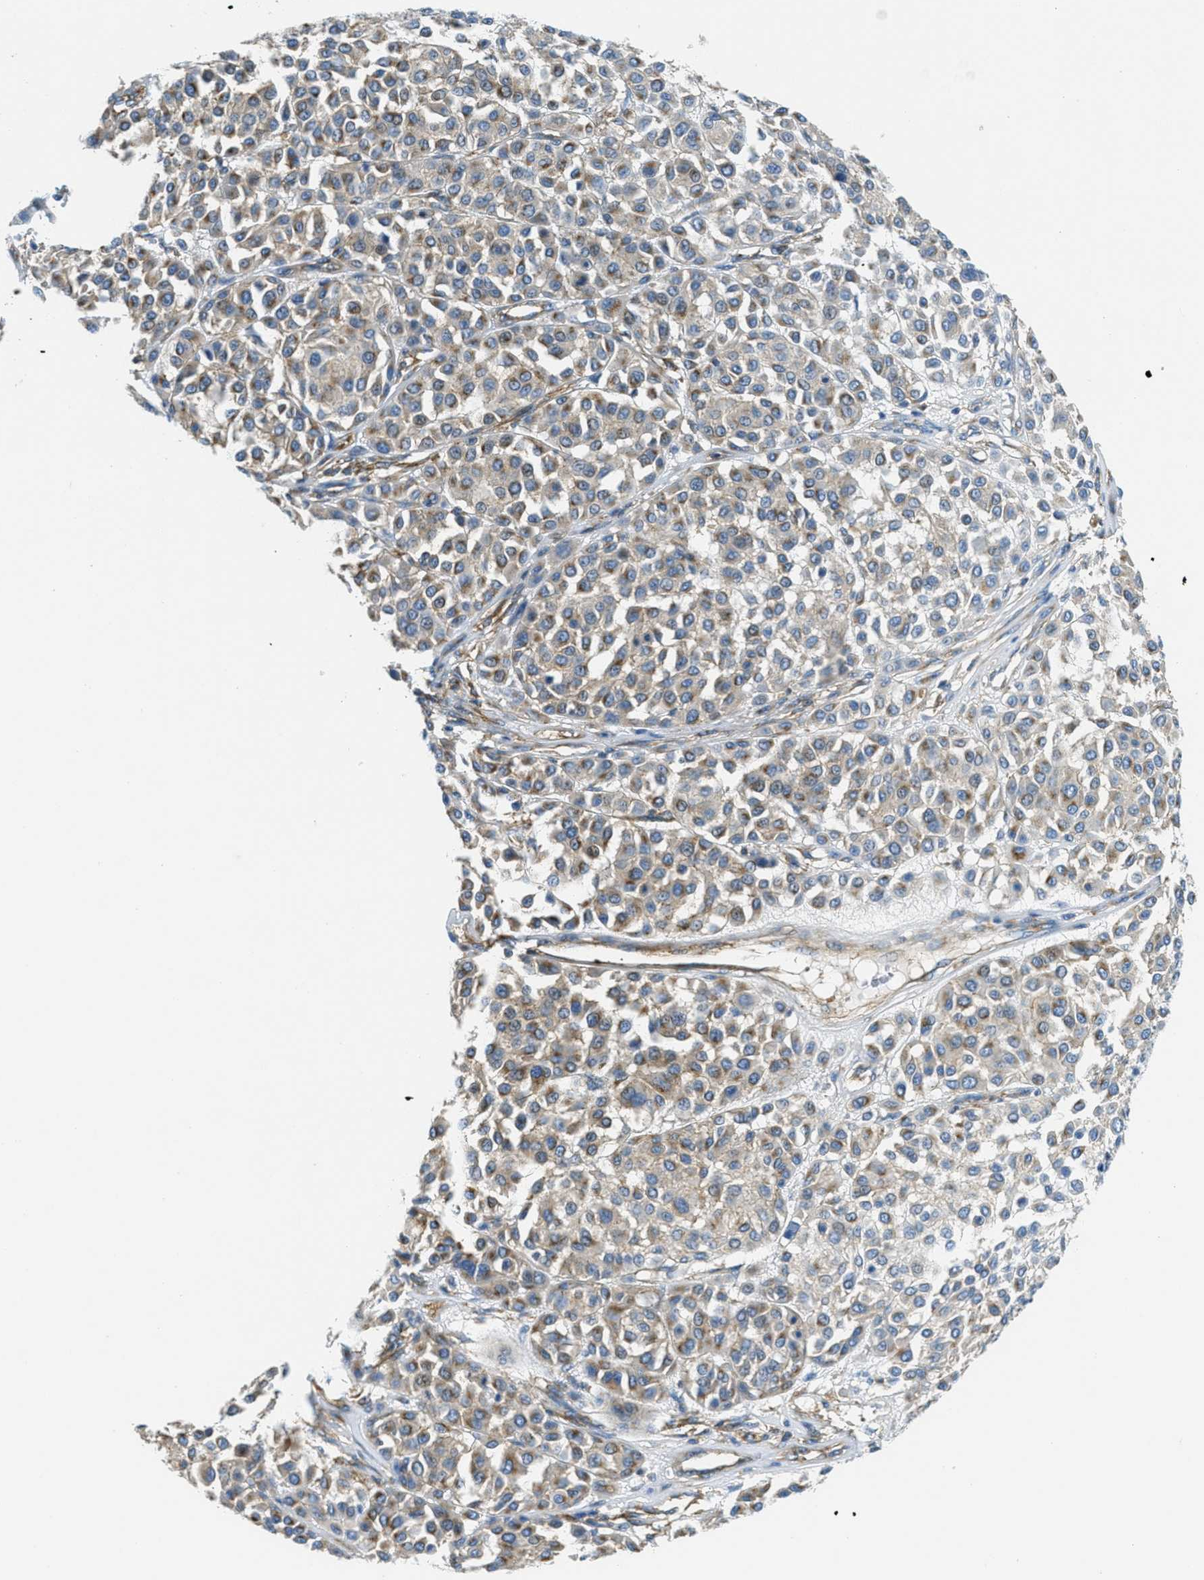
{"staining": {"intensity": "weak", "quantity": "25%-75%", "location": "cytoplasmic/membranous"}, "tissue": "melanoma", "cell_type": "Tumor cells", "image_type": "cancer", "snomed": [{"axis": "morphology", "description": "Malignant melanoma, Metastatic site"}, {"axis": "topography", "description": "Soft tissue"}], "caption": "Melanoma stained with a brown dye displays weak cytoplasmic/membranous positive expression in approximately 25%-75% of tumor cells.", "gene": "AP2B1", "patient": {"sex": "male", "age": 41}}